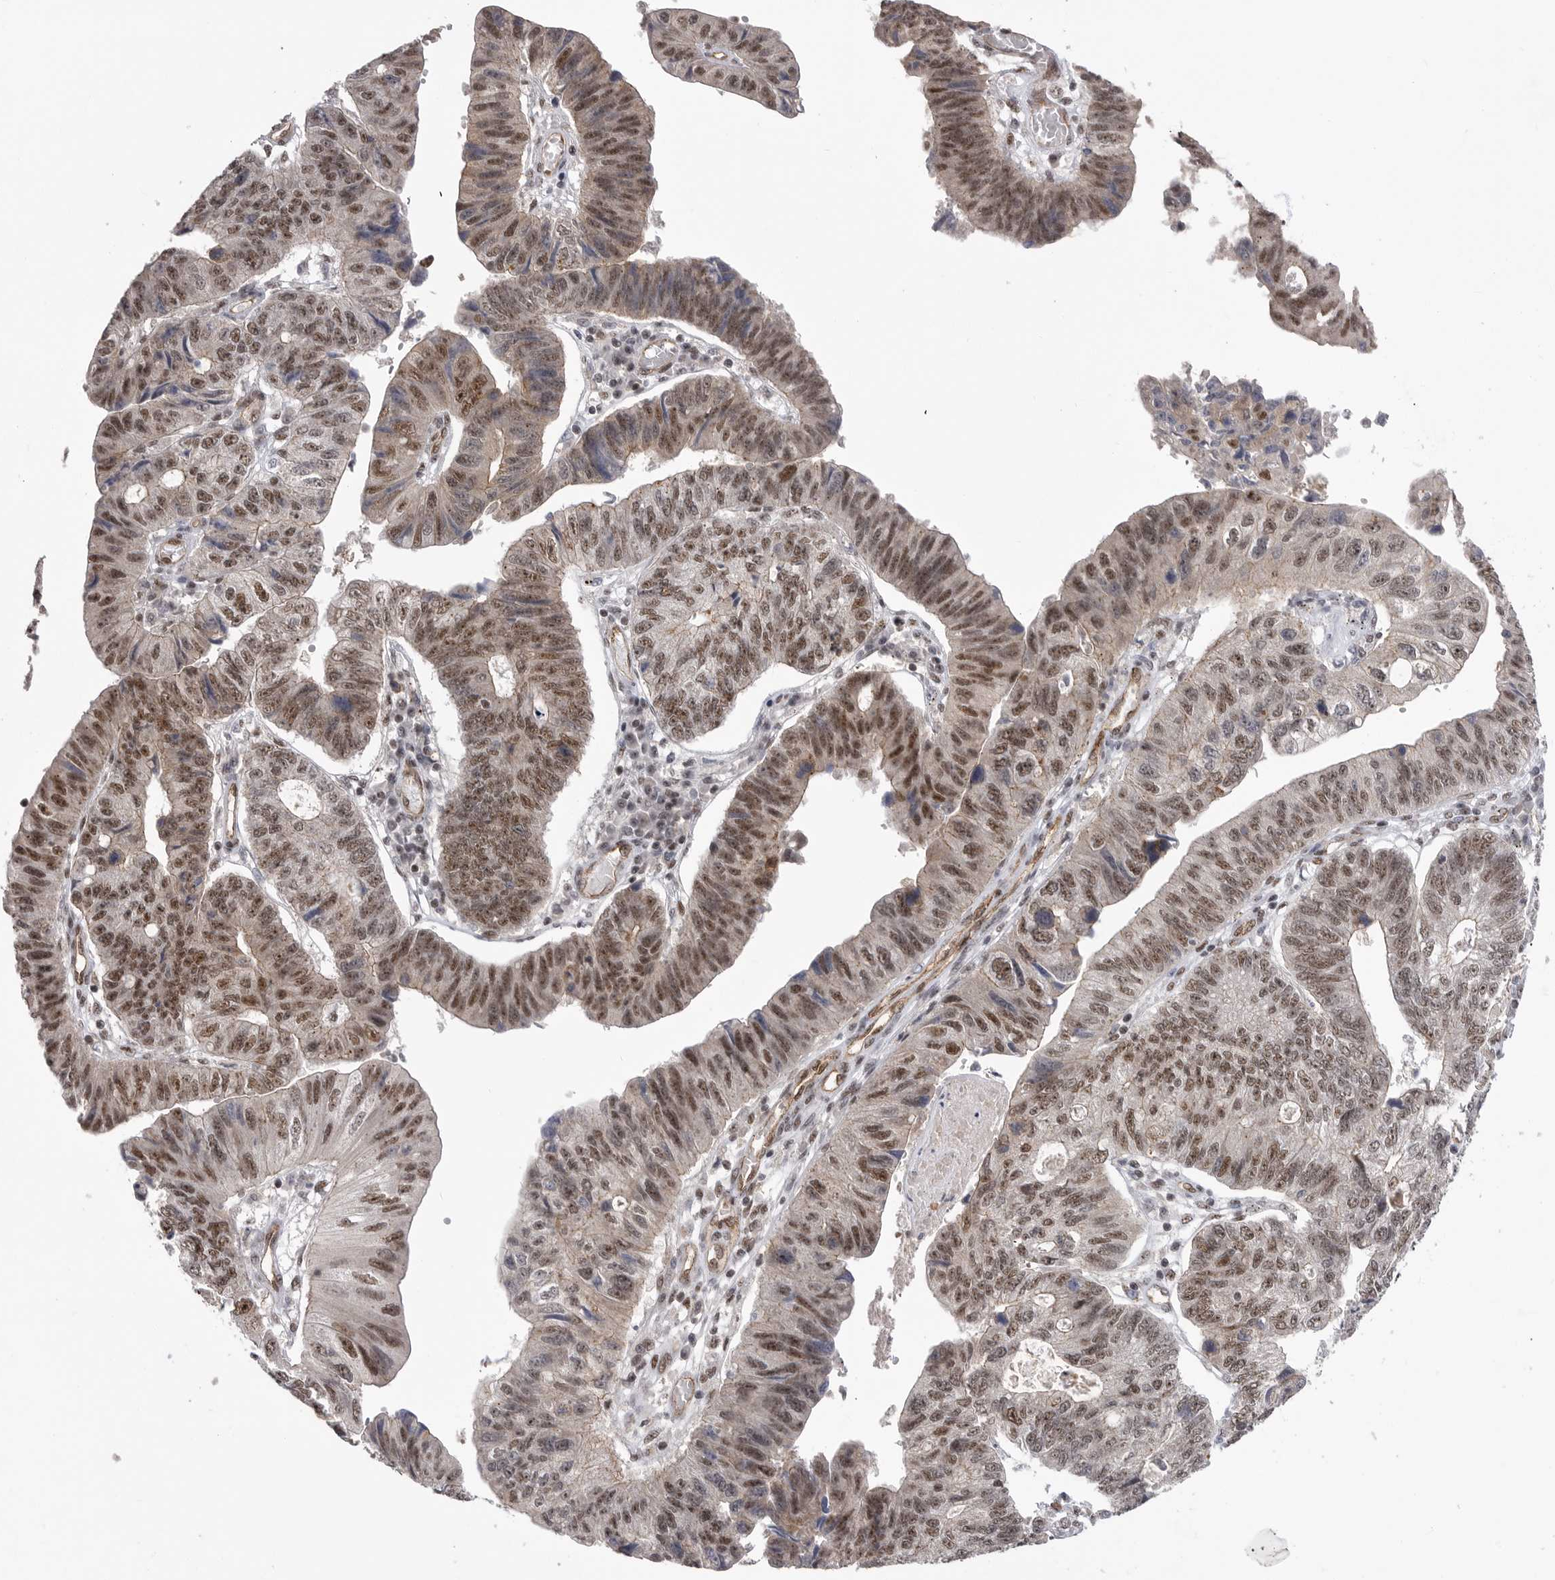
{"staining": {"intensity": "moderate", "quantity": ">75%", "location": "nuclear"}, "tissue": "stomach cancer", "cell_type": "Tumor cells", "image_type": "cancer", "snomed": [{"axis": "morphology", "description": "Adenocarcinoma, NOS"}, {"axis": "topography", "description": "Stomach"}], "caption": "Immunohistochemical staining of adenocarcinoma (stomach) exhibits medium levels of moderate nuclear protein staining in about >75% of tumor cells.", "gene": "PPP1R8", "patient": {"sex": "male", "age": 59}}